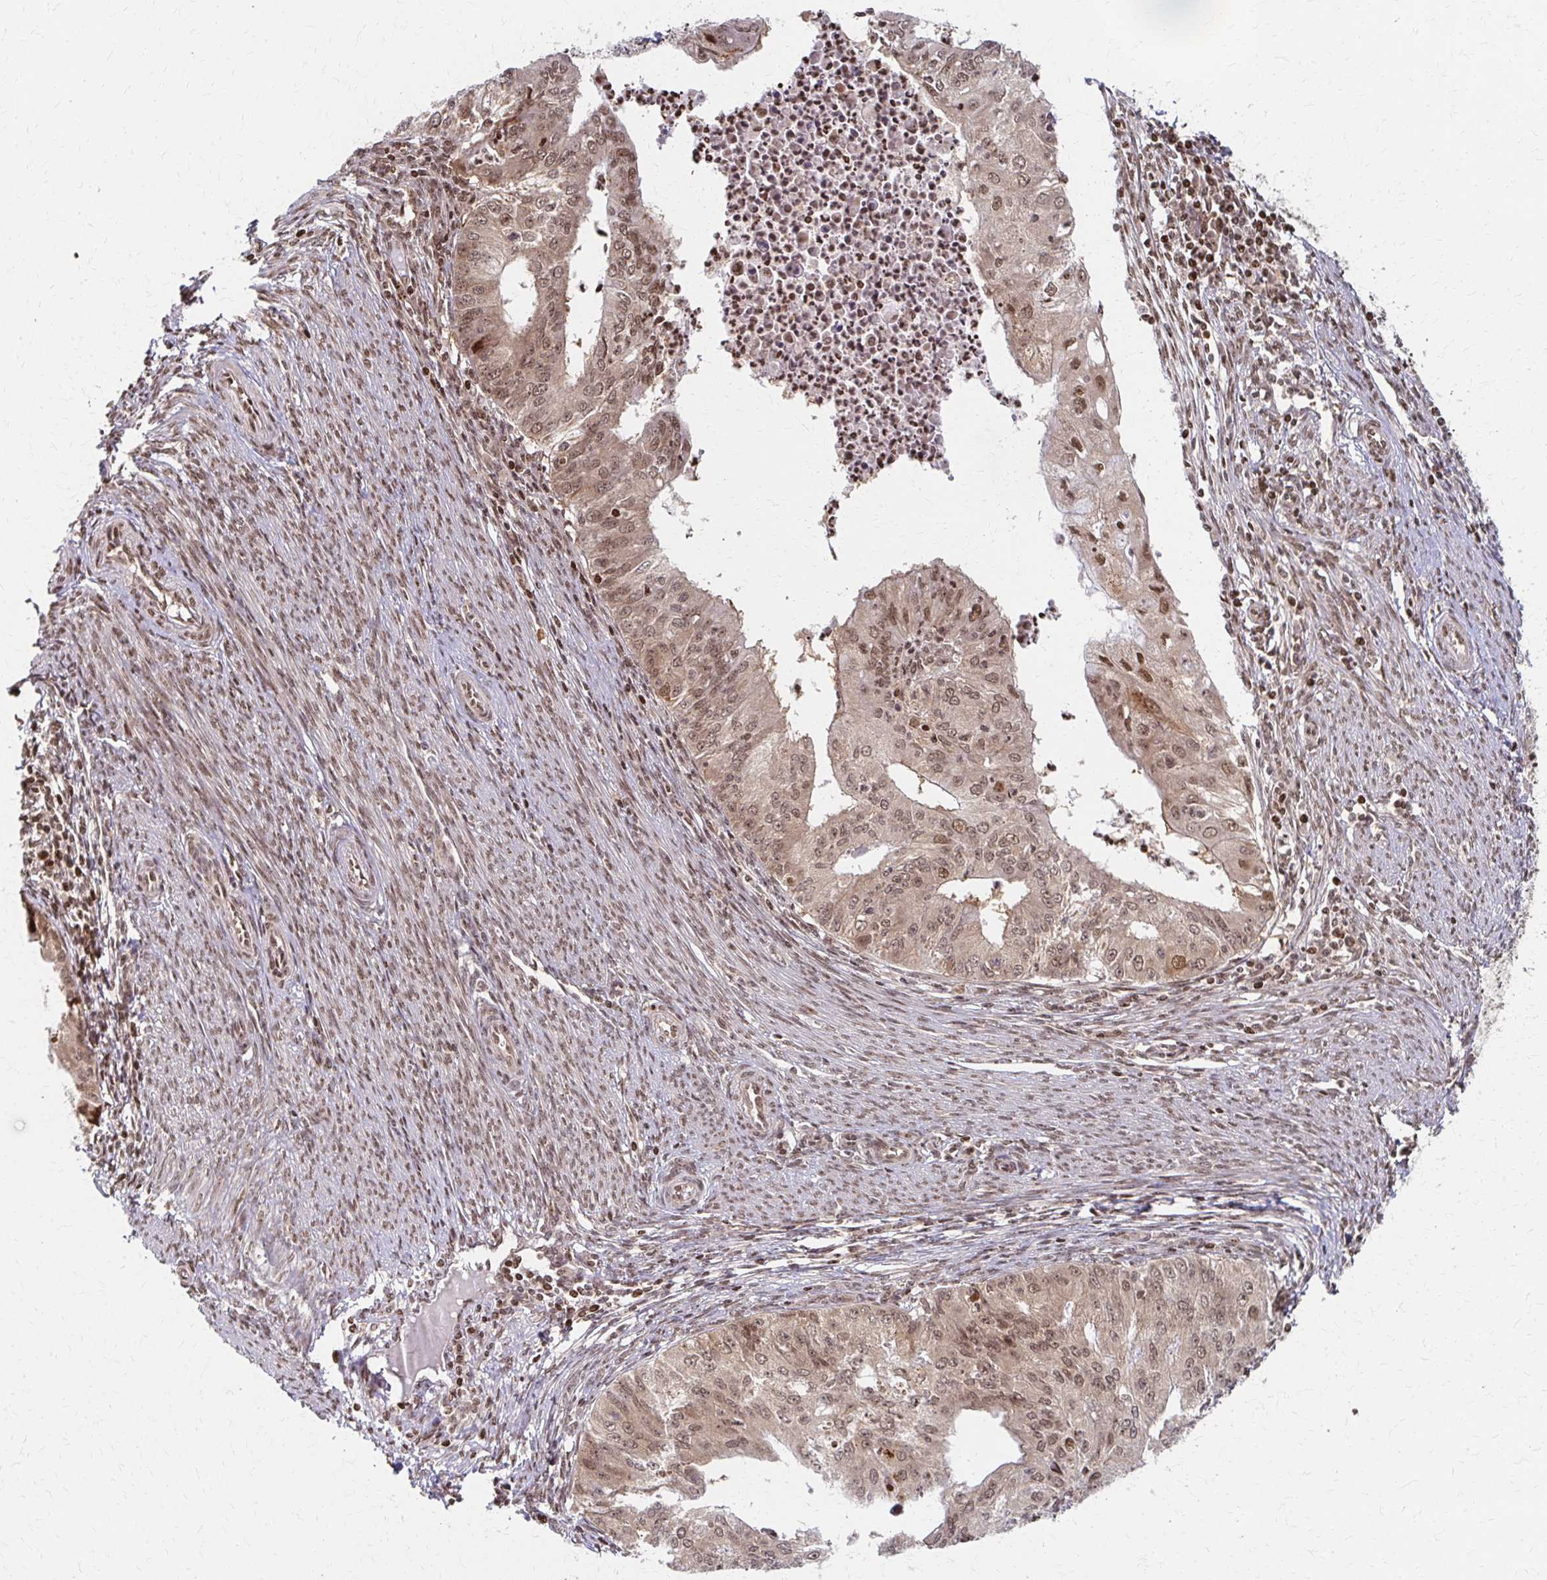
{"staining": {"intensity": "moderate", "quantity": ">75%", "location": "cytoplasmic/membranous,nuclear"}, "tissue": "endometrial cancer", "cell_type": "Tumor cells", "image_type": "cancer", "snomed": [{"axis": "morphology", "description": "Adenocarcinoma, NOS"}, {"axis": "topography", "description": "Endometrium"}], "caption": "Adenocarcinoma (endometrial) stained with DAB (3,3'-diaminobenzidine) immunohistochemistry displays medium levels of moderate cytoplasmic/membranous and nuclear expression in approximately >75% of tumor cells. (IHC, brightfield microscopy, high magnification).", "gene": "PSMD7", "patient": {"sex": "female", "age": 50}}